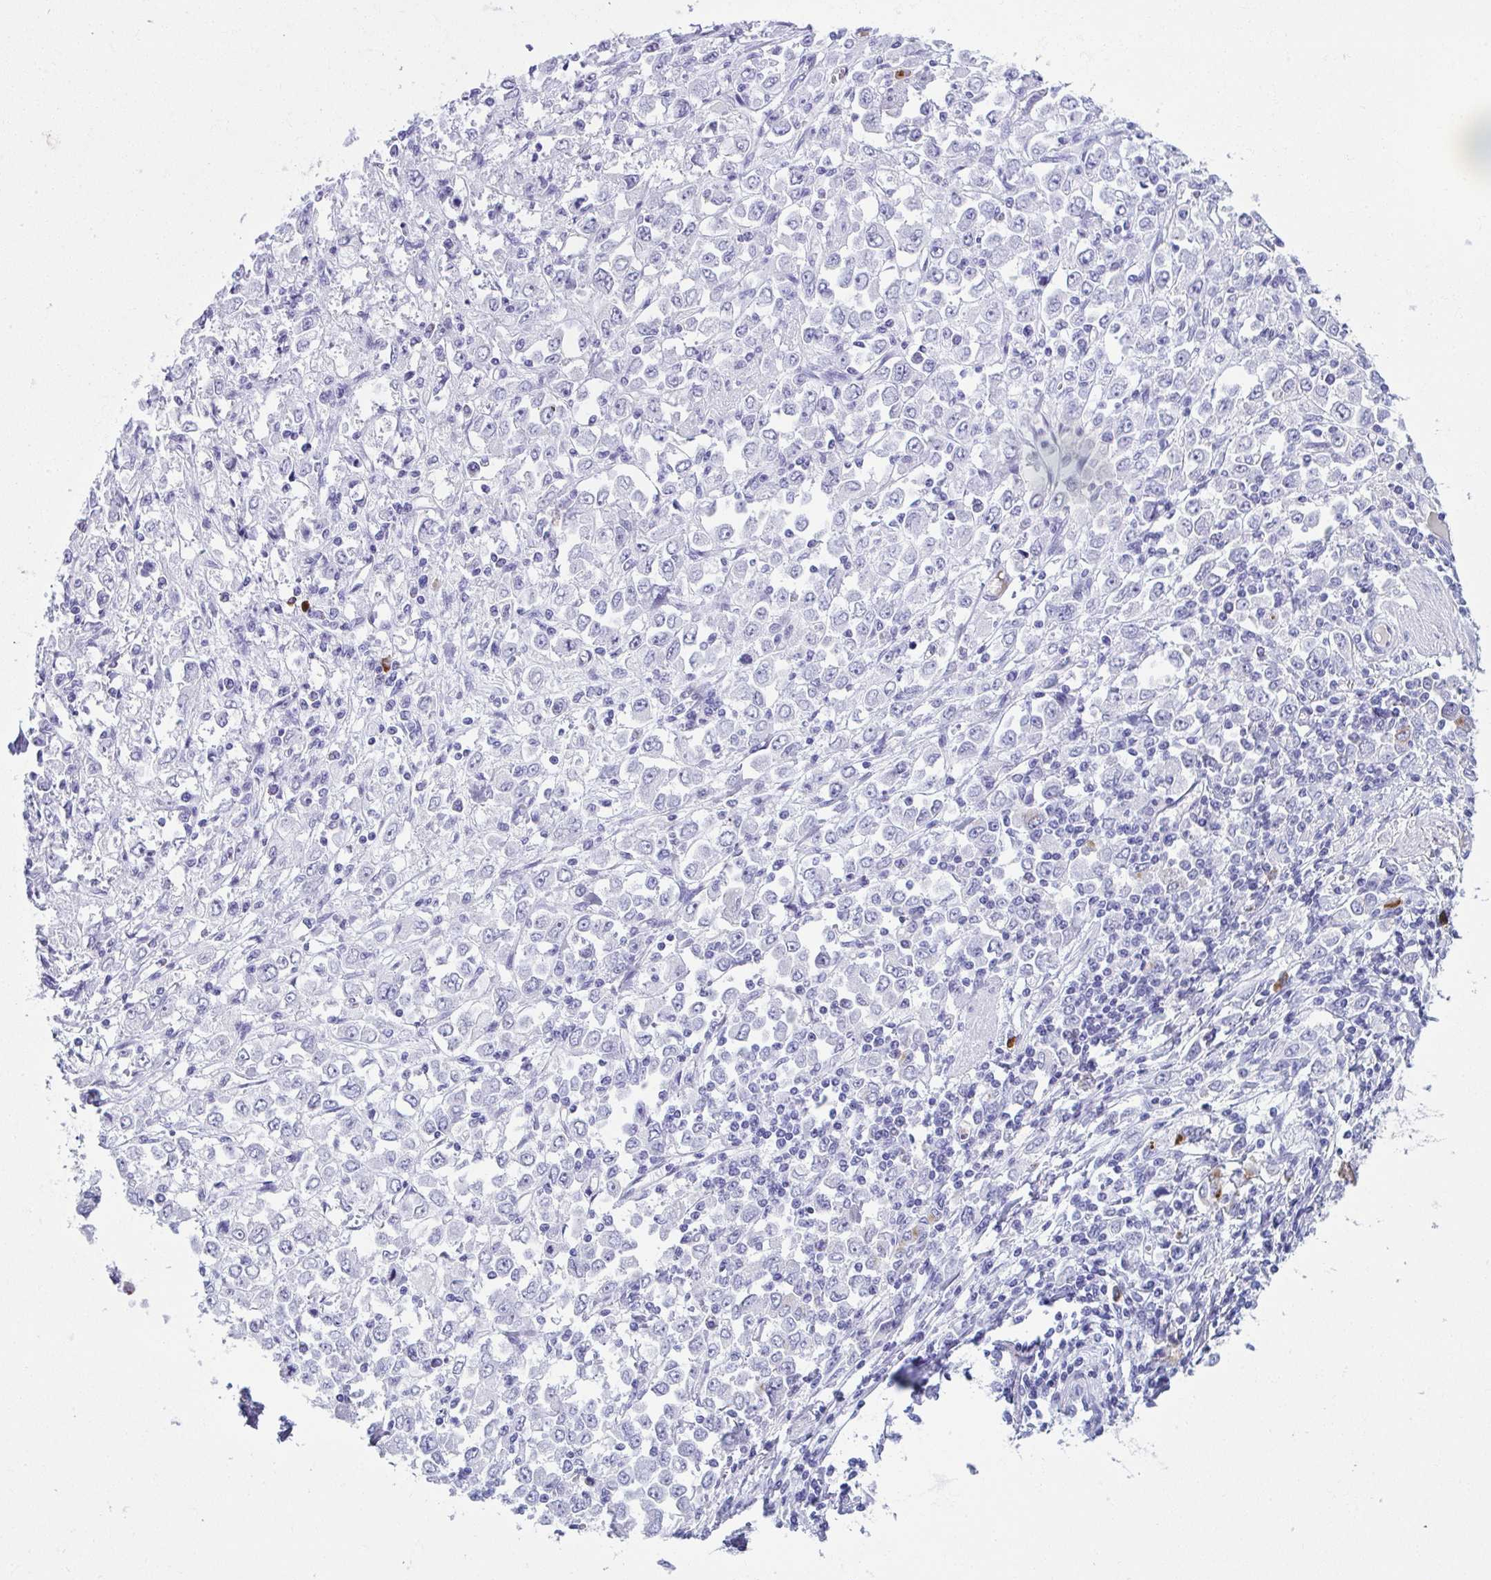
{"staining": {"intensity": "negative", "quantity": "none", "location": "none"}, "tissue": "stomach cancer", "cell_type": "Tumor cells", "image_type": "cancer", "snomed": [{"axis": "morphology", "description": "Adenocarcinoma, NOS"}, {"axis": "topography", "description": "Stomach, upper"}], "caption": "This is an immunohistochemistry (IHC) photomicrograph of human stomach cancer. There is no staining in tumor cells.", "gene": "JCHAIN", "patient": {"sex": "male", "age": 70}}